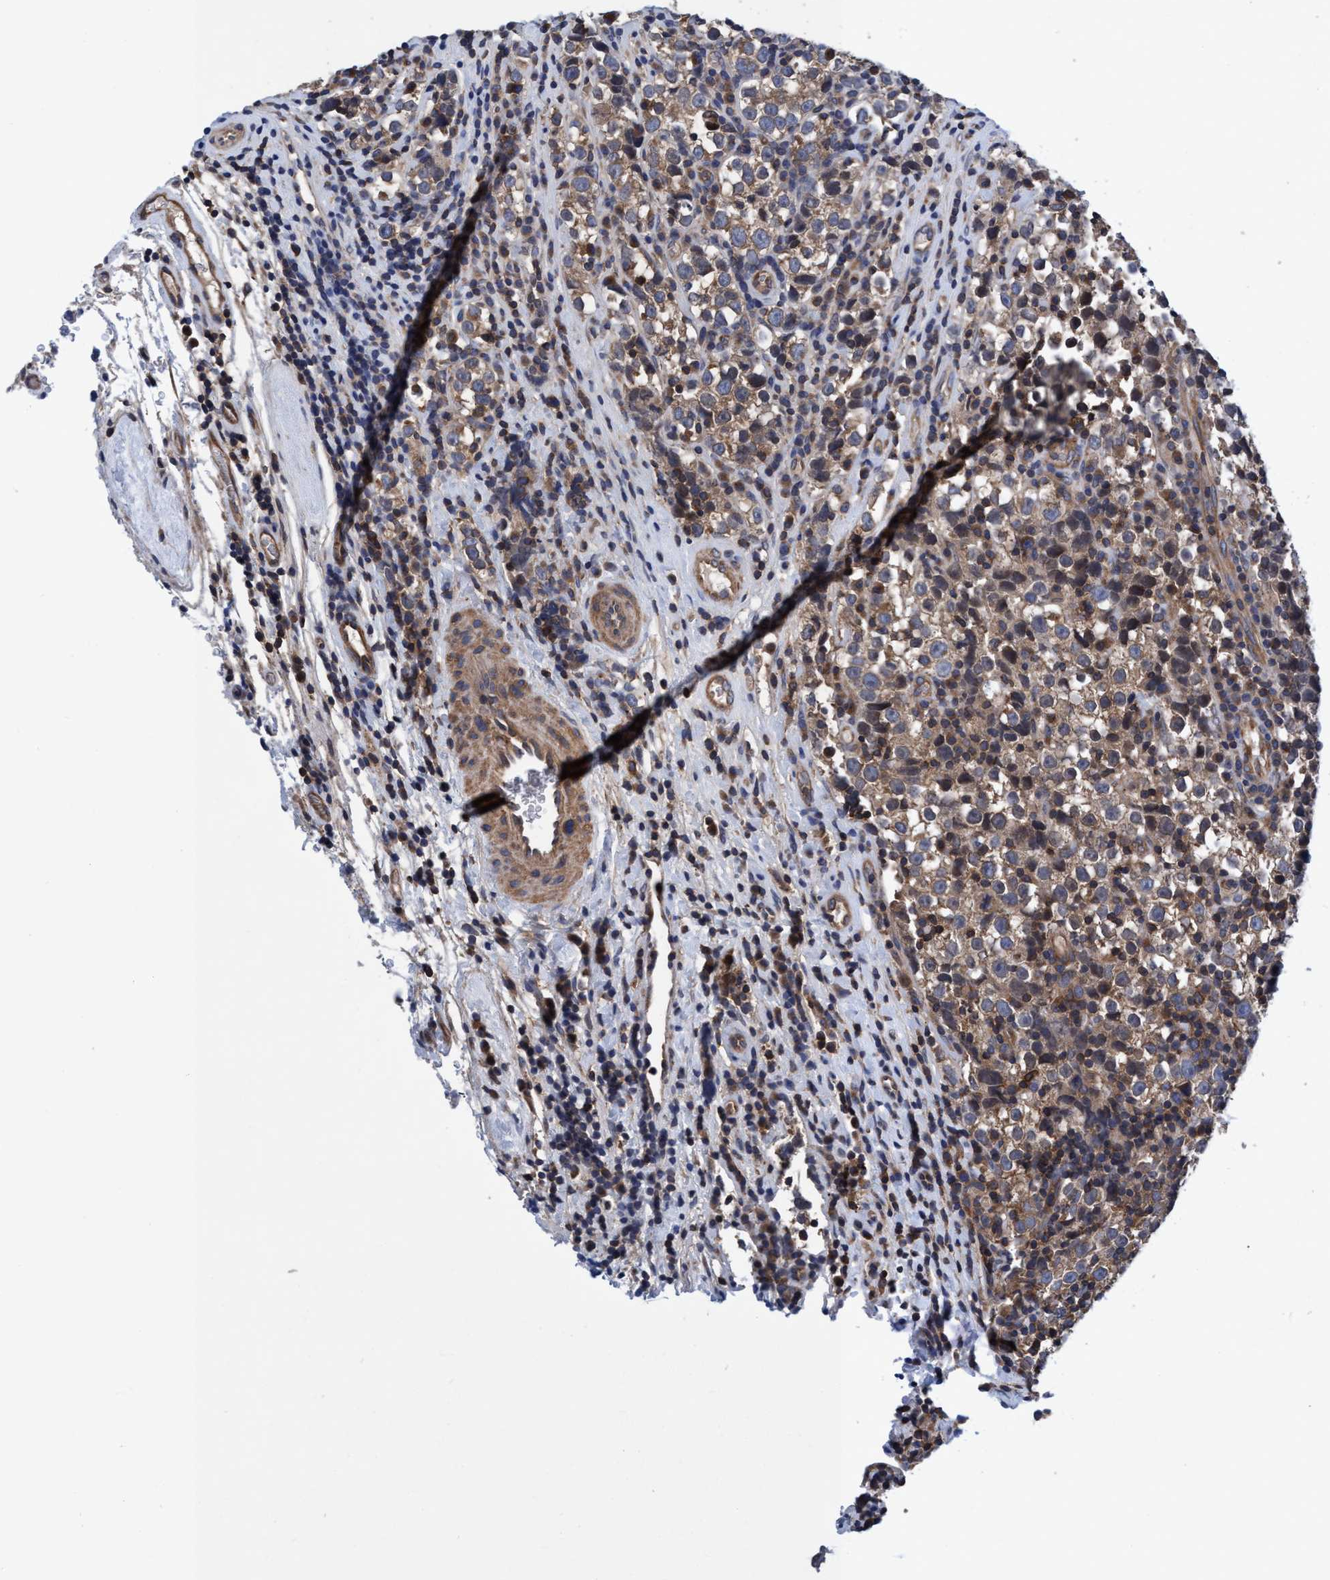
{"staining": {"intensity": "moderate", "quantity": ">75%", "location": "cytoplasmic/membranous"}, "tissue": "testis cancer", "cell_type": "Tumor cells", "image_type": "cancer", "snomed": [{"axis": "morphology", "description": "Normal tissue, NOS"}, {"axis": "morphology", "description": "Seminoma, NOS"}, {"axis": "topography", "description": "Testis"}], "caption": "An IHC photomicrograph of tumor tissue is shown. Protein staining in brown highlights moderate cytoplasmic/membranous positivity in testis cancer within tumor cells. The protein is stained brown, and the nuclei are stained in blue (DAB IHC with brightfield microscopy, high magnification).", "gene": "CALCOCO2", "patient": {"sex": "male", "age": 43}}